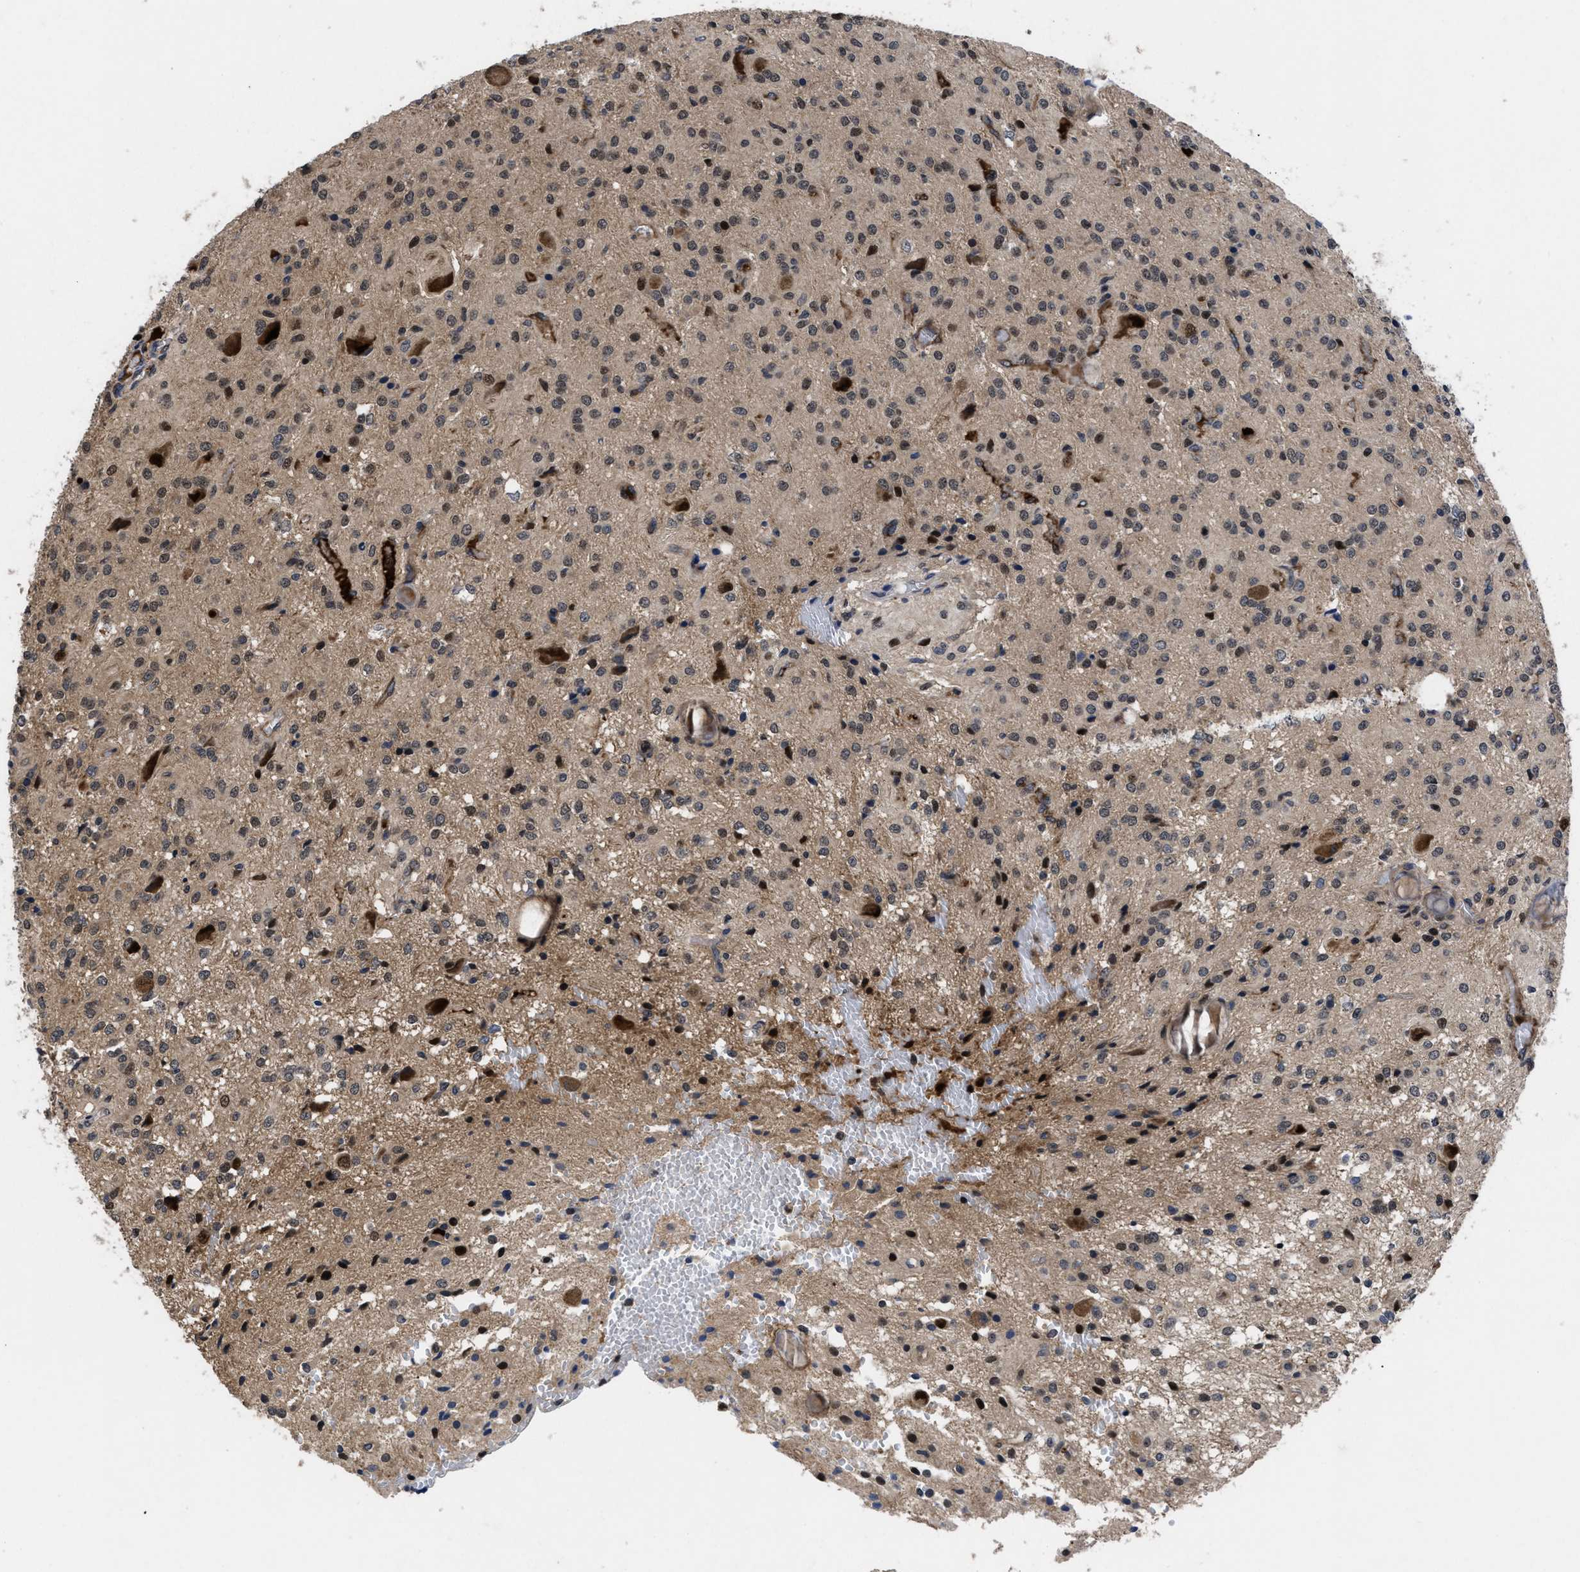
{"staining": {"intensity": "moderate", "quantity": "25%-75%", "location": "nuclear"}, "tissue": "glioma", "cell_type": "Tumor cells", "image_type": "cancer", "snomed": [{"axis": "morphology", "description": "Glioma, malignant, High grade"}, {"axis": "topography", "description": "Brain"}], "caption": "Brown immunohistochemical staining in glioma reveals moderate nuclear positivity in about 25%-75% of tumor cells.", "gene": "FAM200A", "patient": {"sex": "female", "age": 59}}